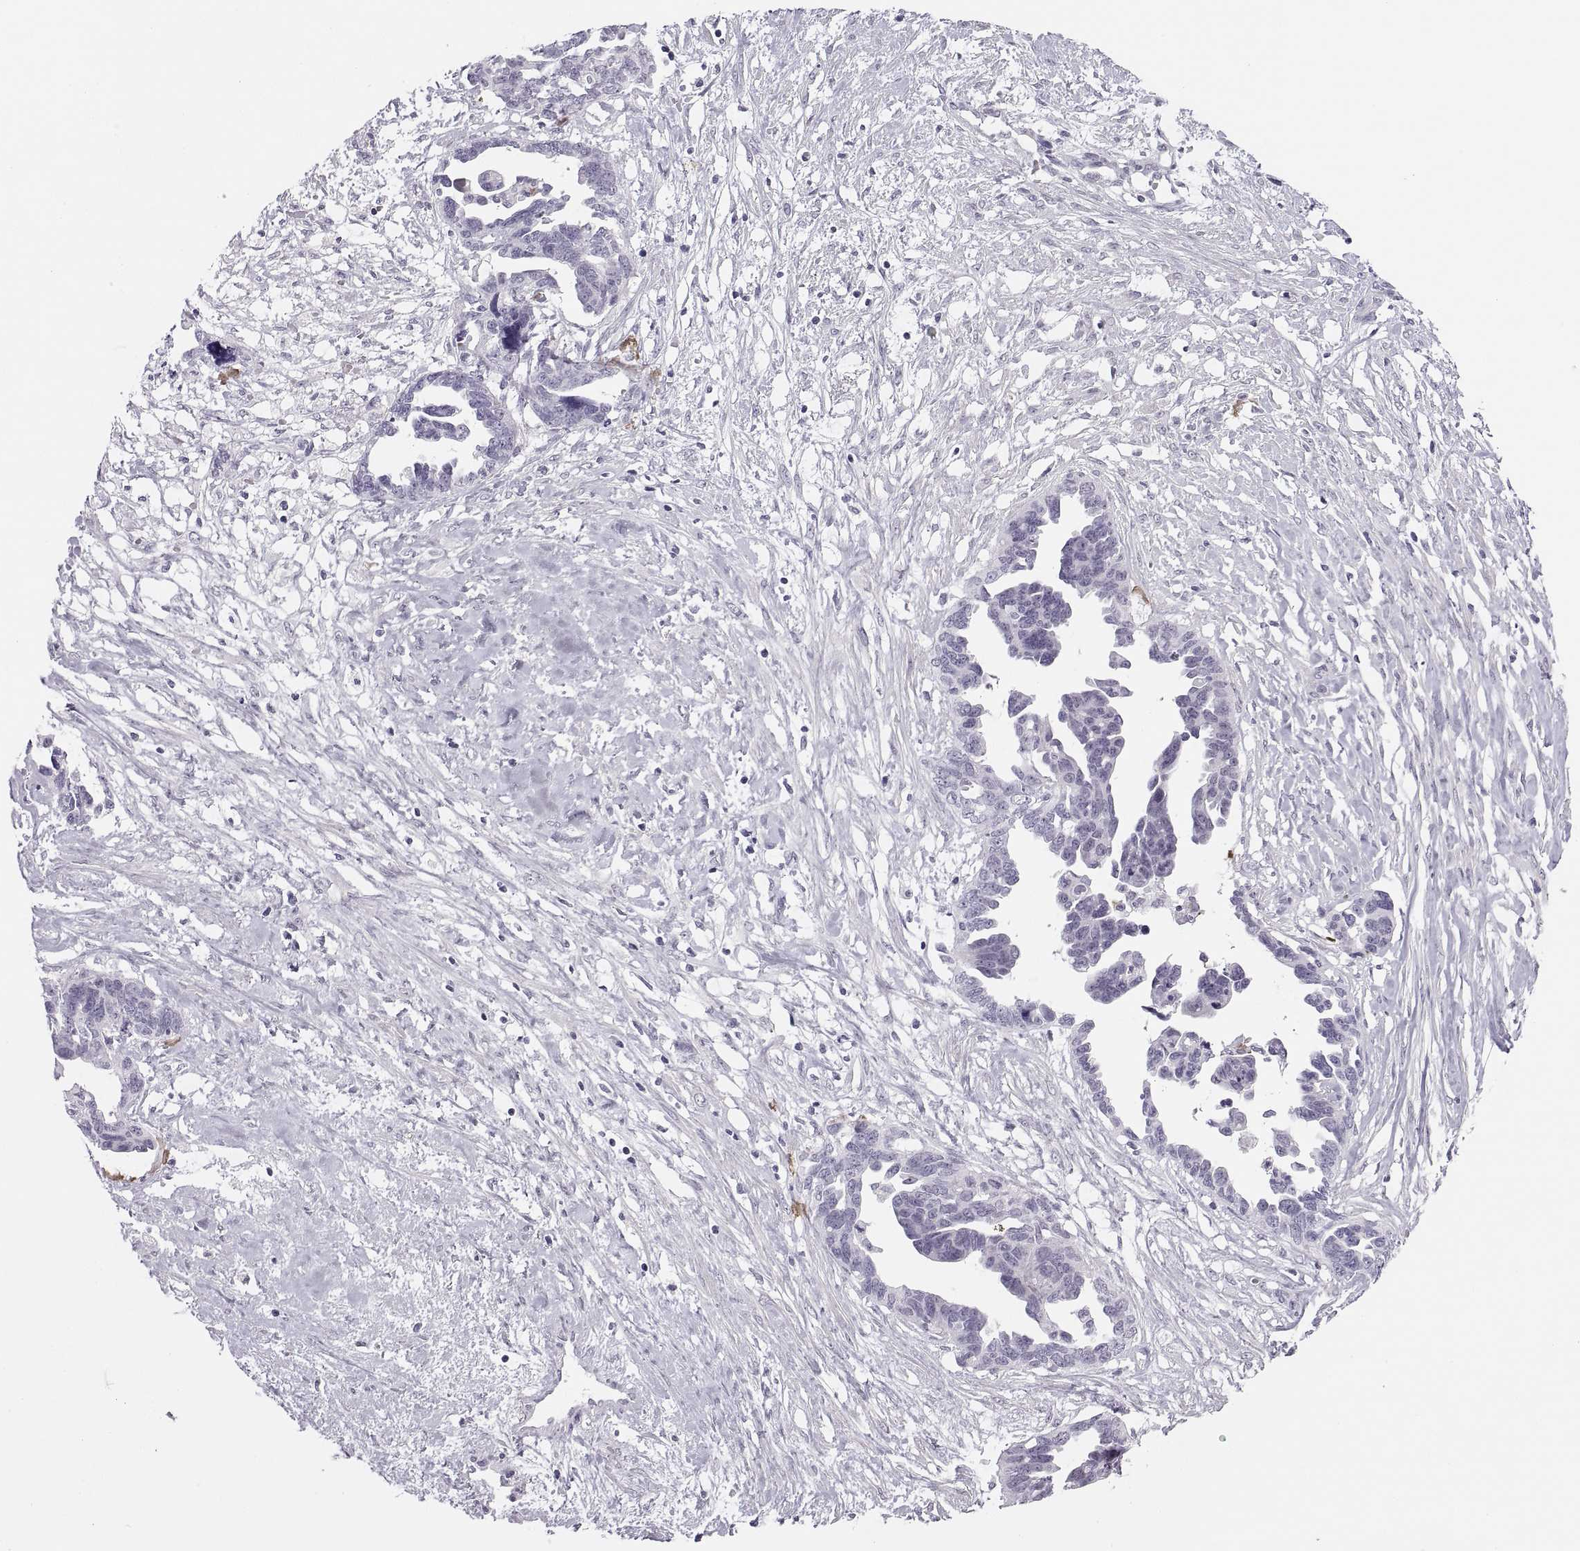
{"staining": {"intensity": "negative", "quantity": "none", "location": "none"}, "tissue": "ovarian cancer", "cell_type": "Tumor cells", "image_type": "cancer", "snomed": [{"axis": "morphology", "description": "Cystadenocarcinoma, serous, NOS"}, {"axis": "topography", "description": "Ovary"}], "caption": "Human ovarian cancer (serous cystadenocarcinoma) stained for a protein using immunohistochemistry (IHC) shows no staining in tumor cells.", "gene": "C3orf22", "patient": {"sex": "female", "age": 69}}